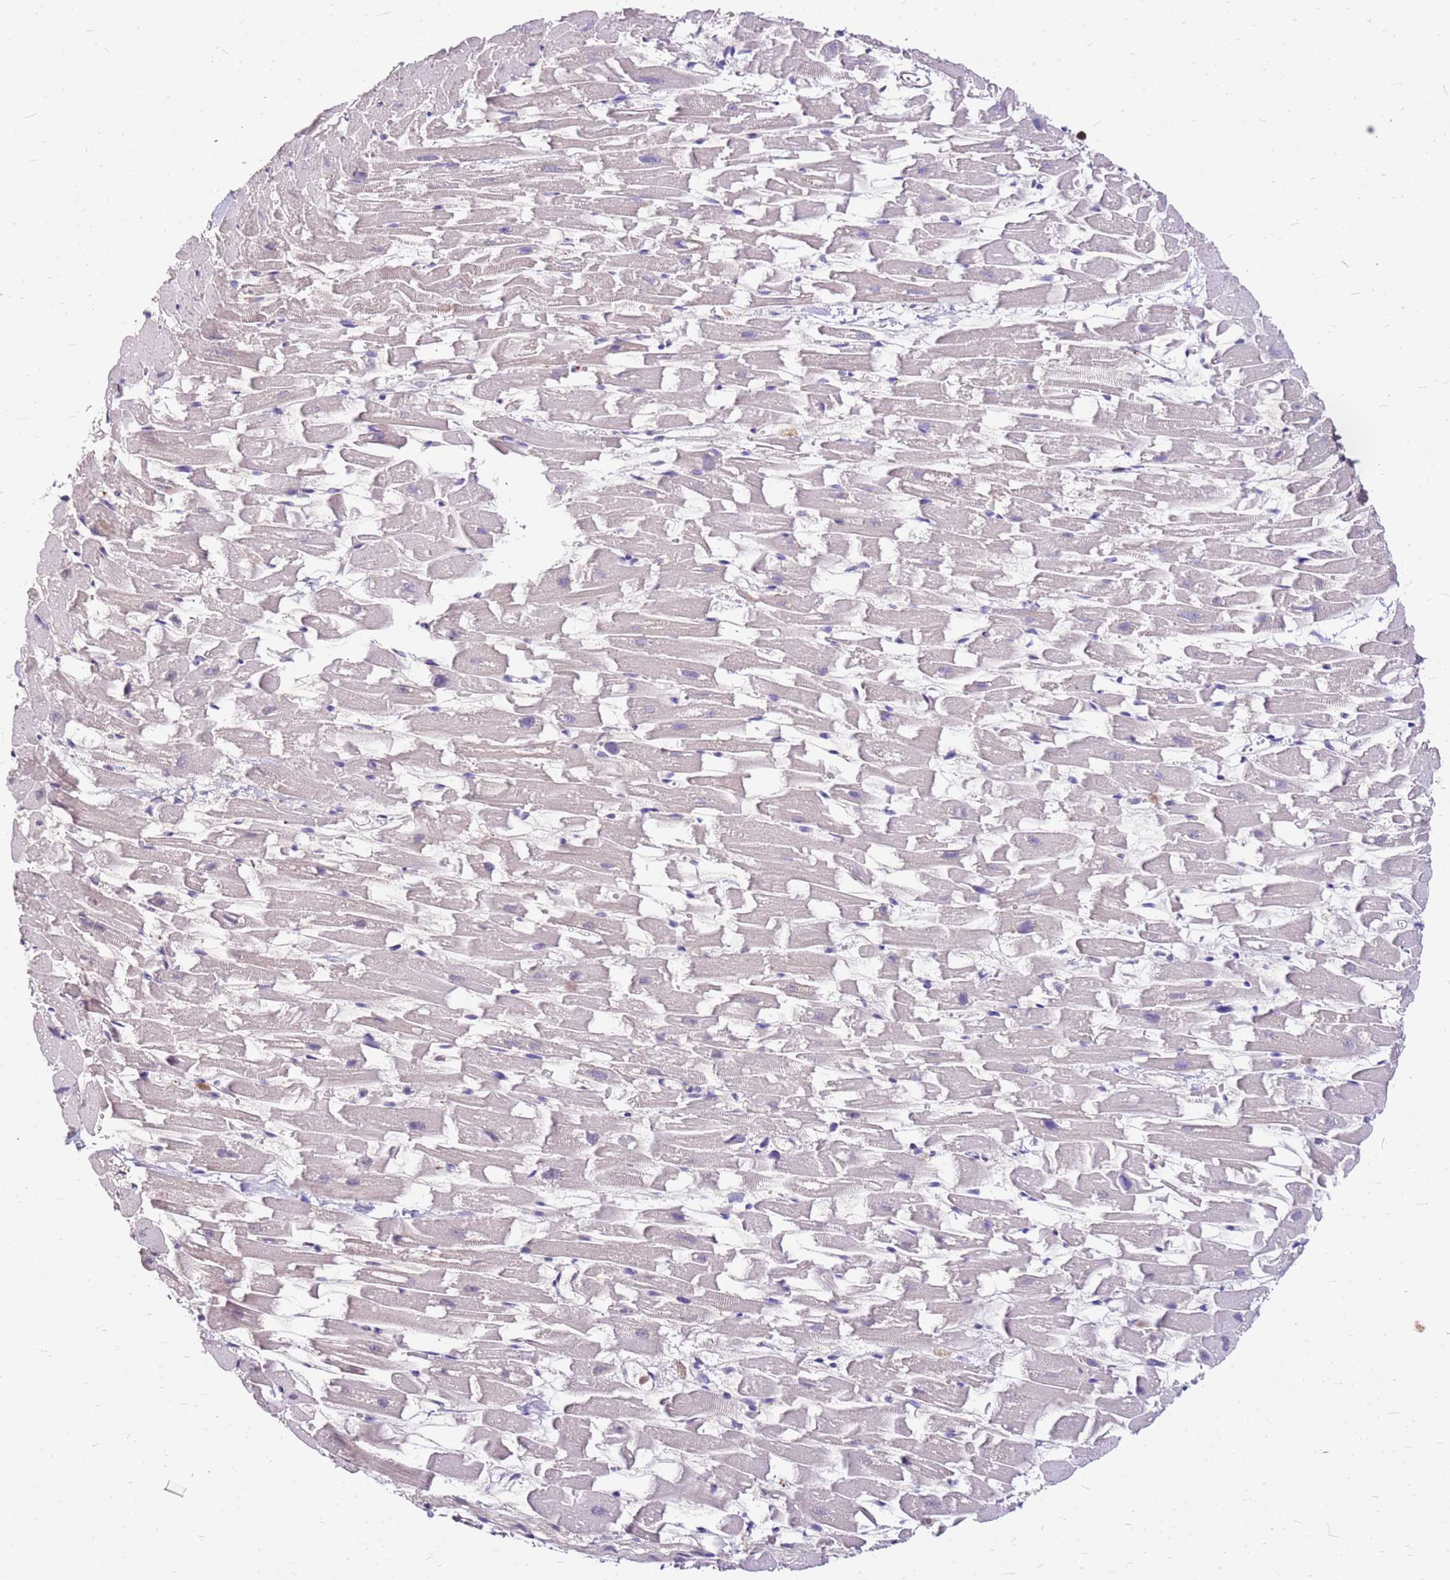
{"staining": {"intensity": "negative", "quantity": "none", "location": "none"}, "tissue": "heart muscle", "cell_type": "Cardiomyocytes", "image_type": "normal", "snomed": [{"axis": "morphology", "description": "Normal tissue, NOS"}, {"axis": "topography", "description": "Heart"}], "caption": "This is a photomicrograph of immunohistochemistry staining of normal heart muscle, which shows no positivity in cardiomyocytes. The staining was performed using DAB (3,3'-diaminobenzidine) to visualize the protein expression in brown, while the nuclei were stained in blue with hematoxylin (Magnification: 20x).", "gene": "ALDH1A3", "patient": {"sex": "female", "age": 64}}